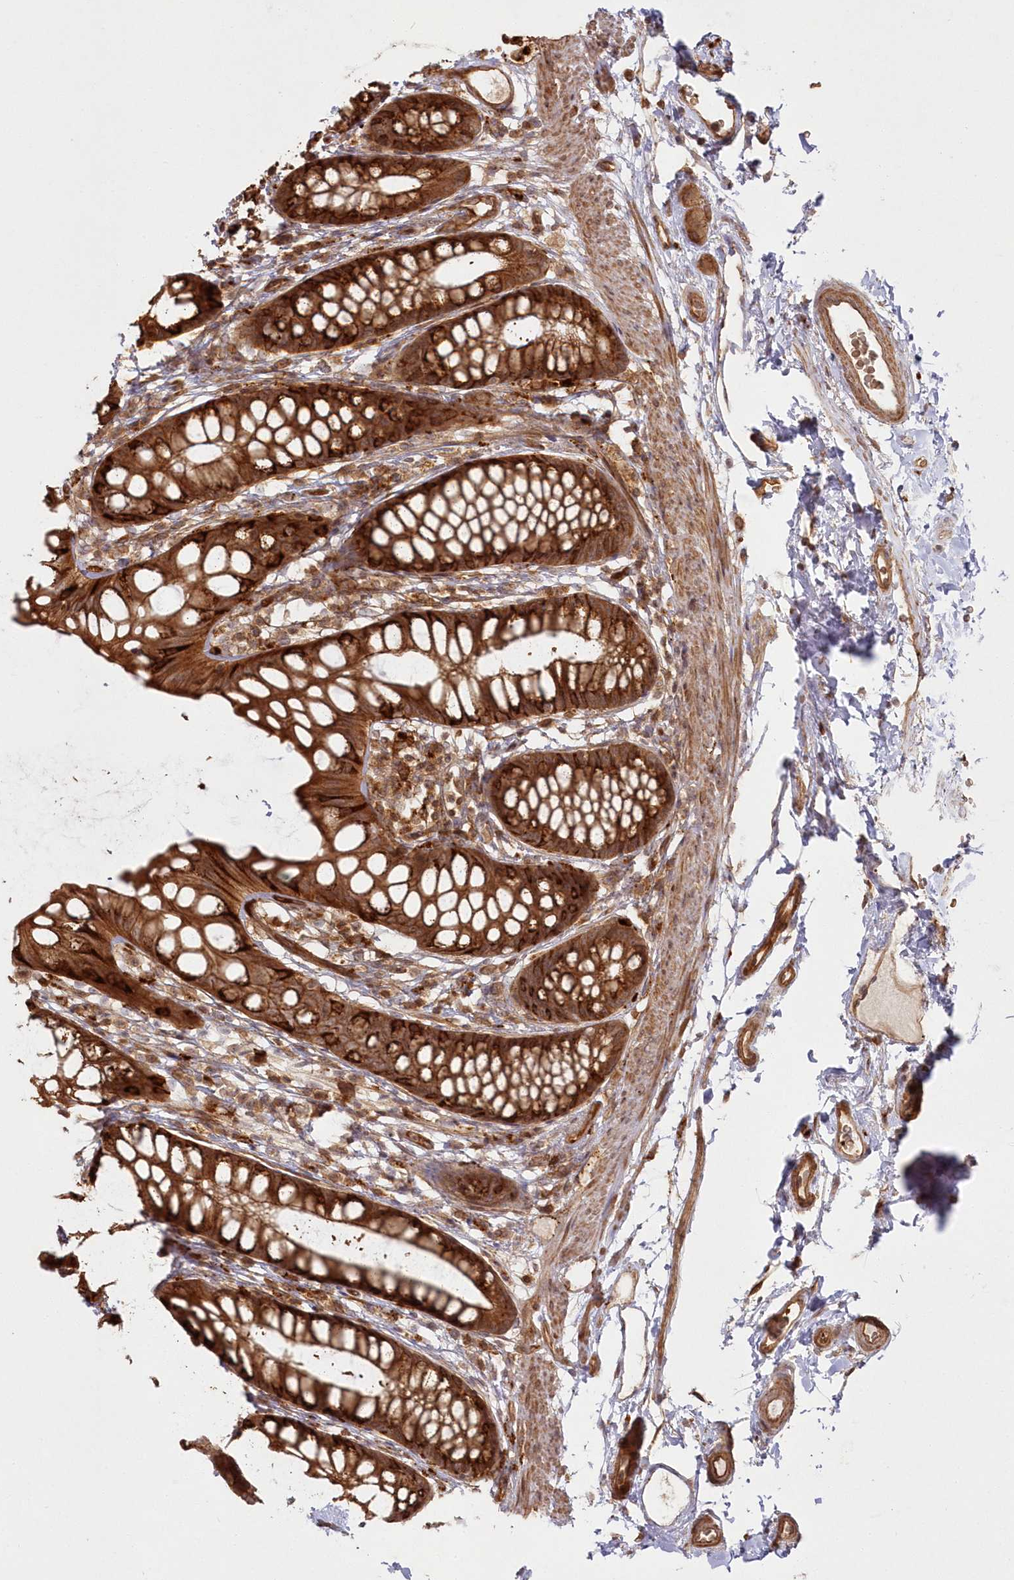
{"staining": {"intensity": "strong", "quantity": ">75%", "location": "cytoplasmic/membranous"}, "tissue": "rectum", "cell_type": "Glandular cells", "image_type": "normal", "snomed": [{"axis": "morphology", "description": "Normal tissue, NOS"}, {"axis": "topography", "description": "Rectum"}], "caption": "DAB (3,3'-diaminobenzidine) immunohistochemical staining of benign human rectum shows strong cytoplasmic/membranous protein staining in about >75% of glandular cells. (brown staining indicates protein expression, while blue staining denotes nuclei).", "gene": "RGCC", "patient": {"sex": "female", "age": 65}}